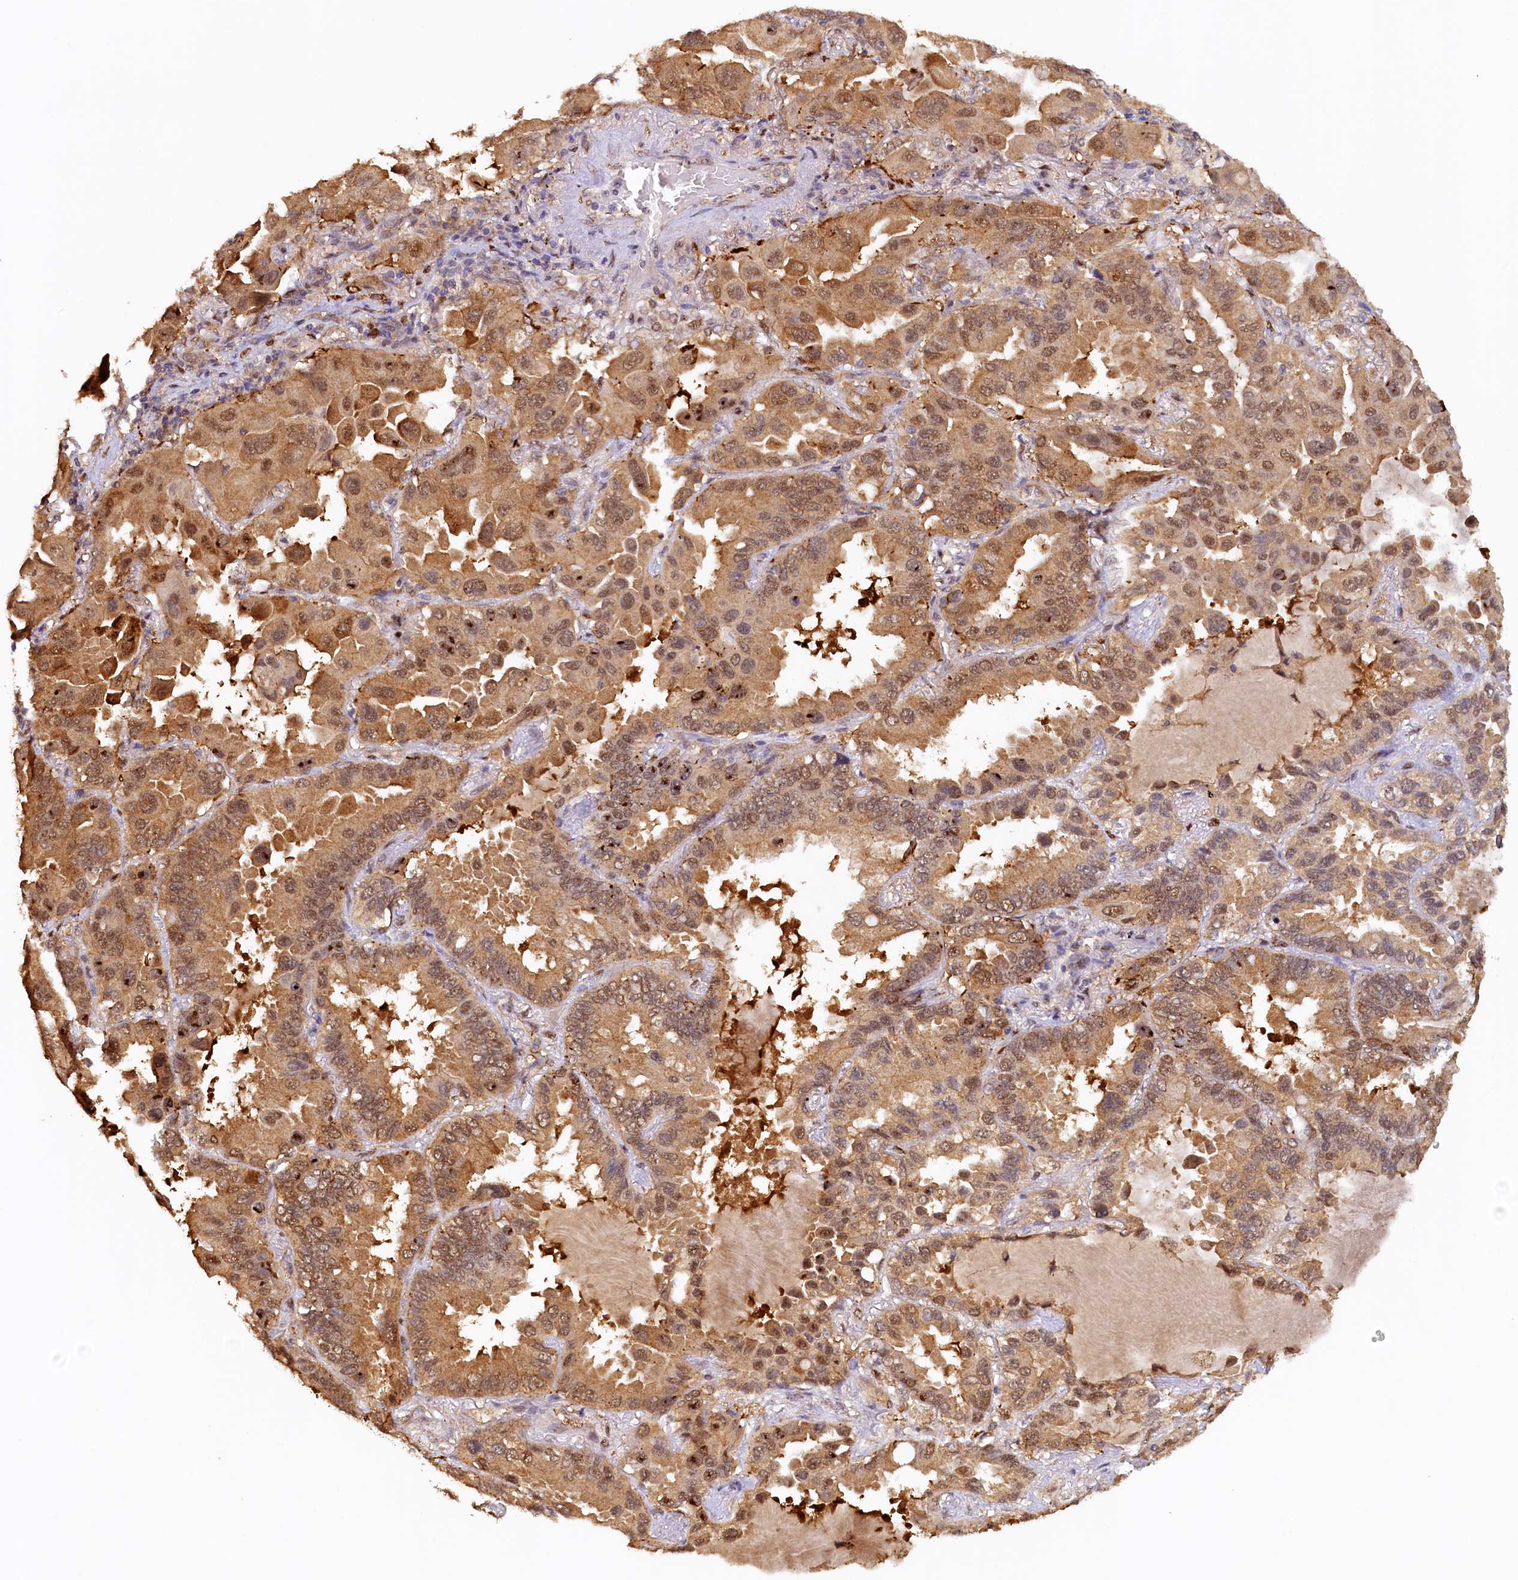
{"staining": {"intensity": "moderate", "quantity": ">75%", "location": "cytoplasmic/membranous,nuclear"}, "tissue": "lung cancer", "cell_type": "Tumor cells", "image_type": "cancer", "snomed": [{"axis": "morphology", "description": "Adenocarcinoma, NOS"}, {"axis": "topography", "description": "Lung"}], "caption": "Tumor cells show medium levels of moderate cytoplasmic/membranous and nuclear staining in approximately >75% of cells in human lung cancer. (DAB (3,3'-diaminobenzidine) IHC with brightfield microscopy, high magnification).", "gene": "UBL7", "patient": {"sex": "male", "age": 64}}